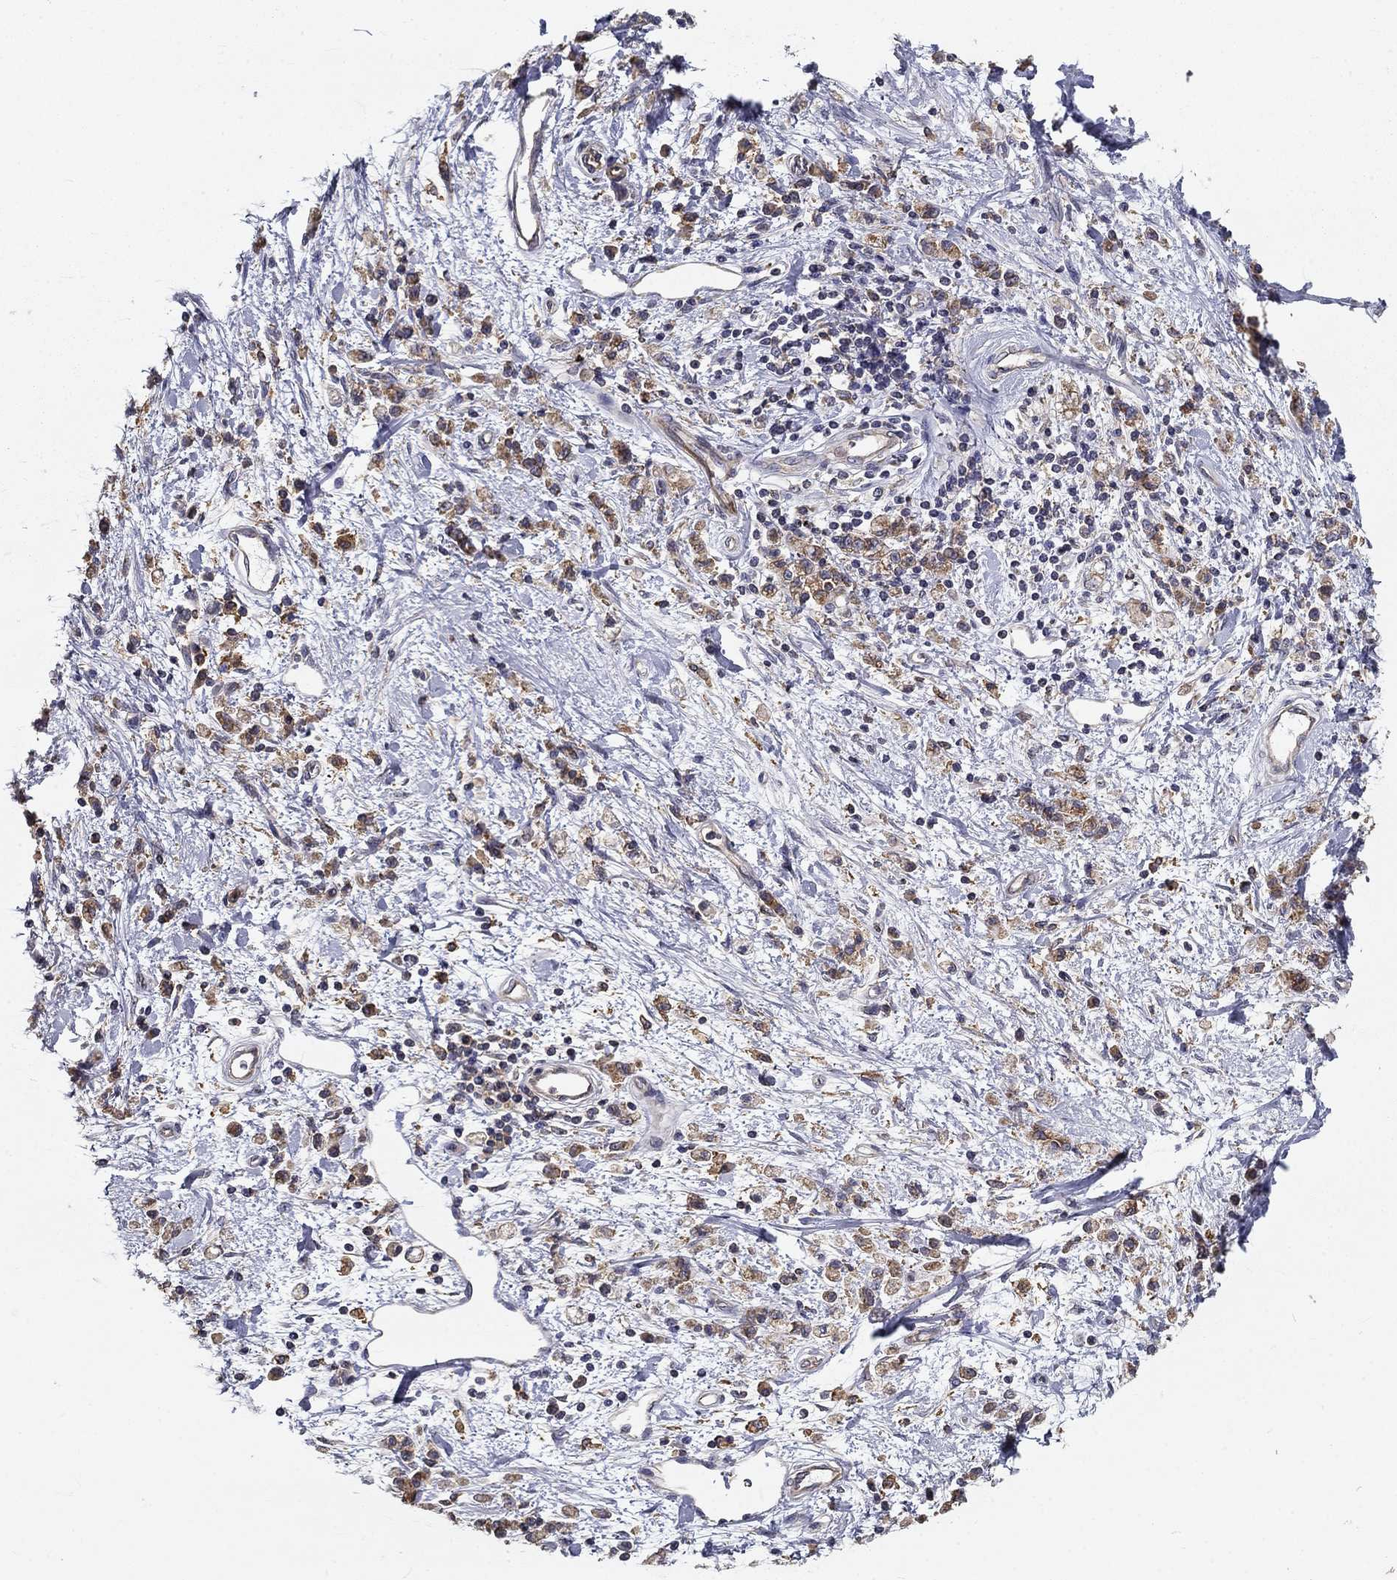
{"staining": {"intensity": "weak", "quantity": "25%-75%", "location": "cytoplasmic/membranous"}, "tissue": "stomach cancer", "cell_type": "Tumor cells", "image_type": "cancer", "snomed": [{"axis": "morphology", "description": "Adenocarcinoma, NOS"}, {"axis": "topography", "description": "Stomach"}], "caption": "This is an image of immunohistochemistry (IHC) staining of adenocarcinoma (stomach), which shows weak staining in the cytoplasmic/membranous of tumor cells.", "gene": "ALDH4A1", "patient": {"sex": "male", "age": 77}}